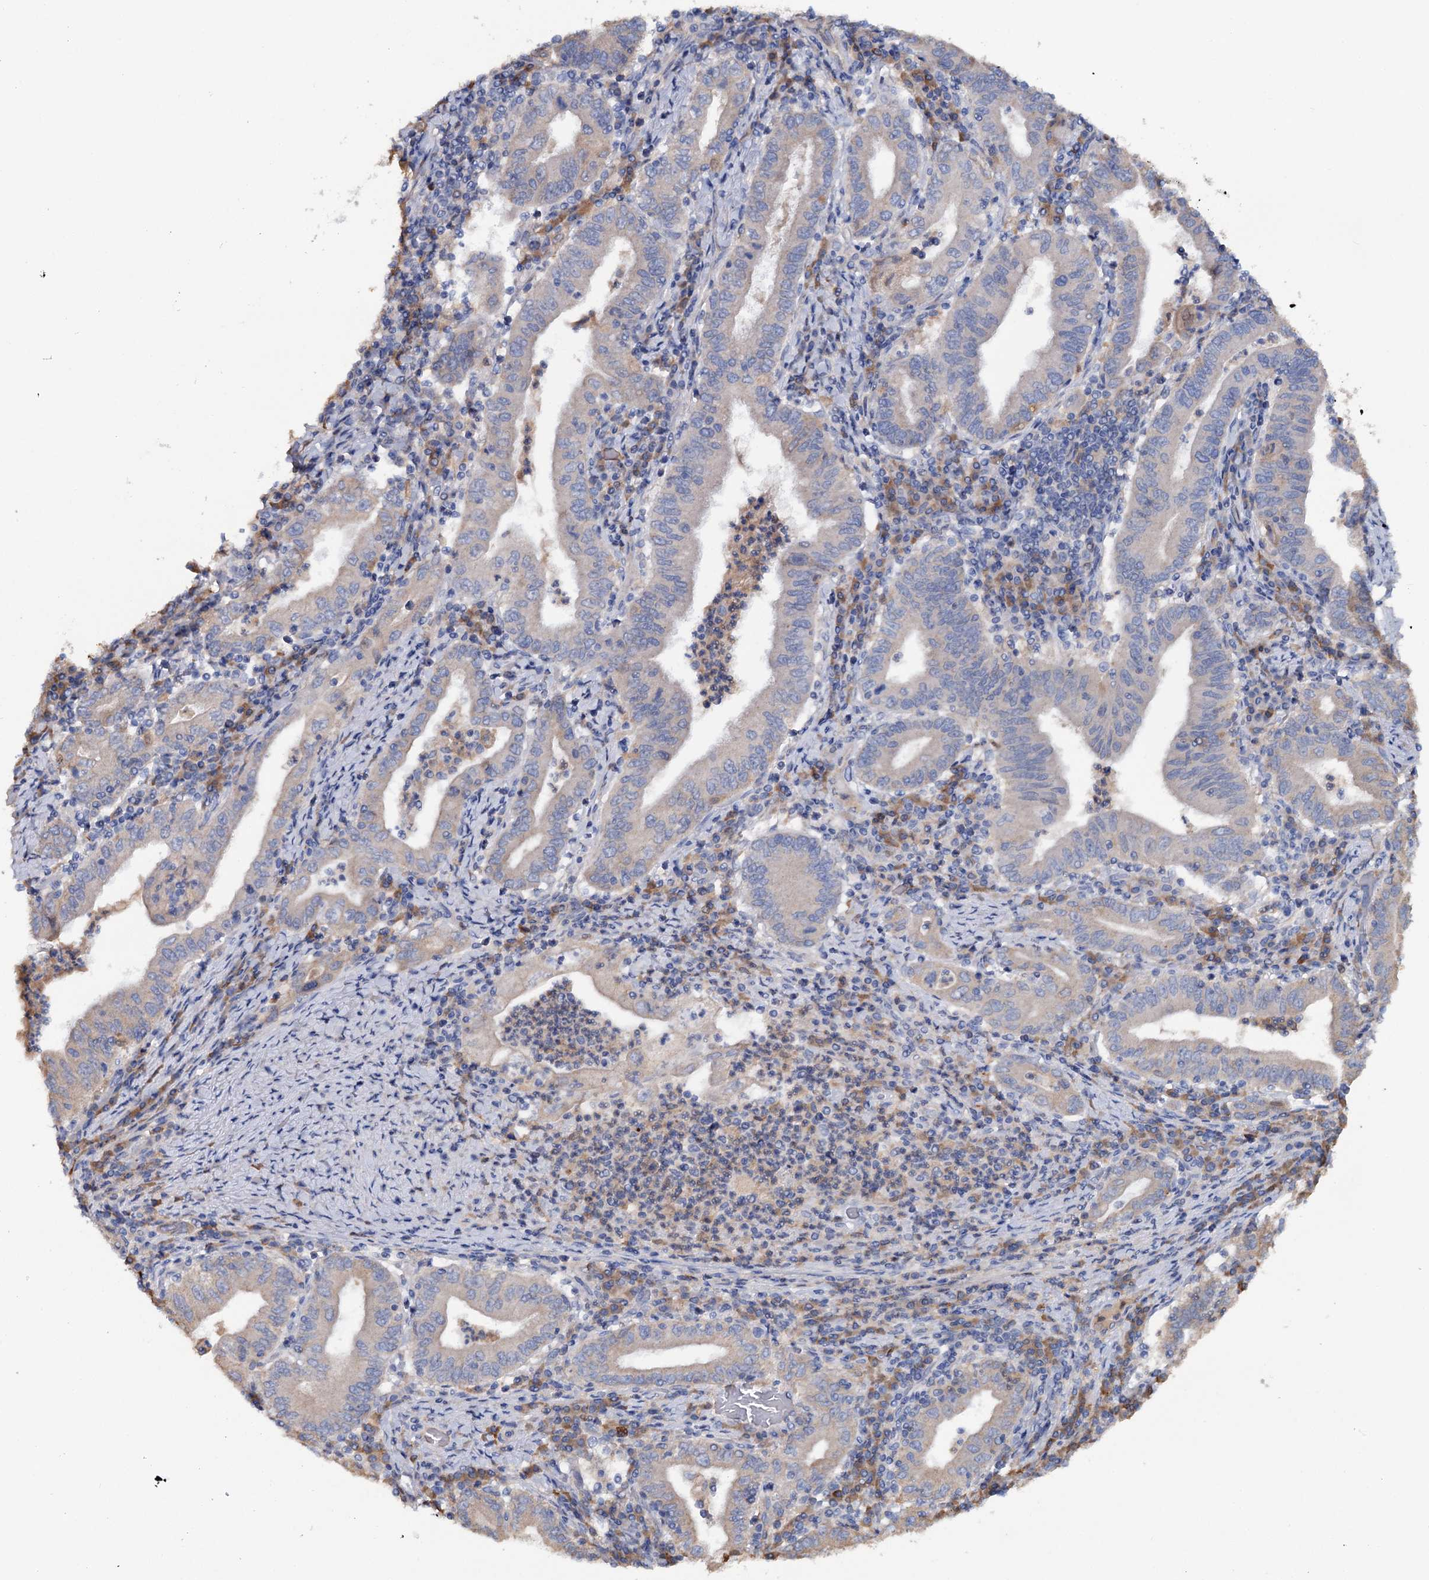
{"staining": {"intensity": "negative", "quantity": "none", "location": "none"}, "tissue": "stomach cancer", "cell_type": "Tumor cells", "image_type": "cancer", "snomed": [{"axis": "morphology", "description": "Normal tissue, NOS"}, {"axis": "morphology", "description": "Adenocarcinoma, NOS"}, {"axis": "topography", "description": "Esophagus"}, {"axis": "topography", "description": "Stomach, upper"}, {"axis": "topography", "description": "Peripheral nerve tissue"}], "caption": "A high-resolution histopathology image shows IHC staining of stomach cancer (adenocarcinoma), which displays no significant staining in tumor cells.", "gene": "IL17RD", "patient": {"sex": "male", "age": 62}}